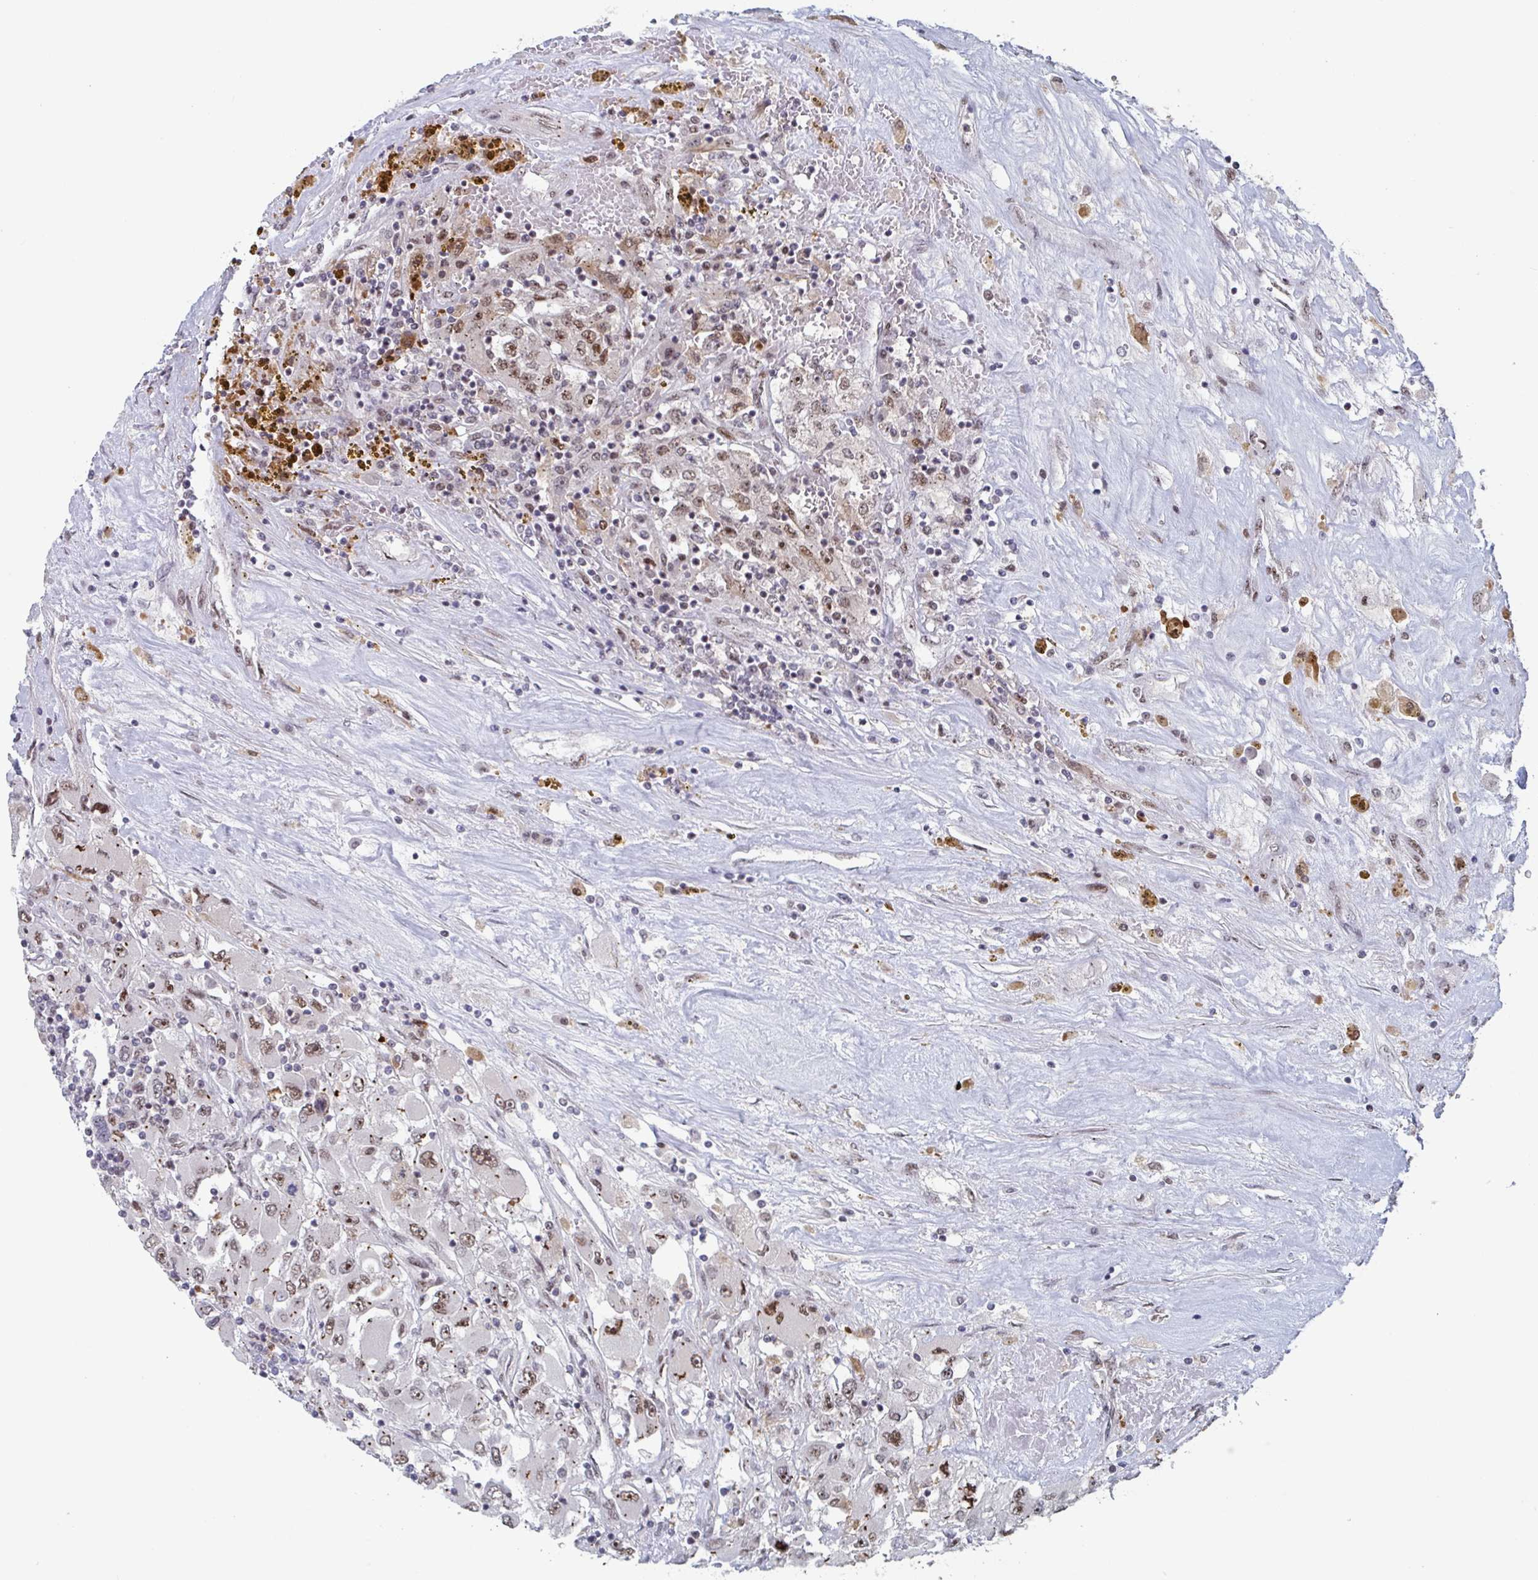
{"staining": {"intensity": "moderate", "quantity": ">75%", "location": "nuclear"}, "tissue": "renal cancer", "cell_type": "Tumor cells", "image_type": "cancer", "snomed": [{"axis": "morphology", "description": "Adenocarcinoma, NOS"}, {"axis": "topography", "description": "Kidney"}], "caption": "Brown immunohistochemical staining in human adenocarcinoma (renal) exhibits moderate nuclear positivity in approximately >75% of tumor cells.", "gene": "RNF212", "patient": {"sex": "female", "age": 52}}